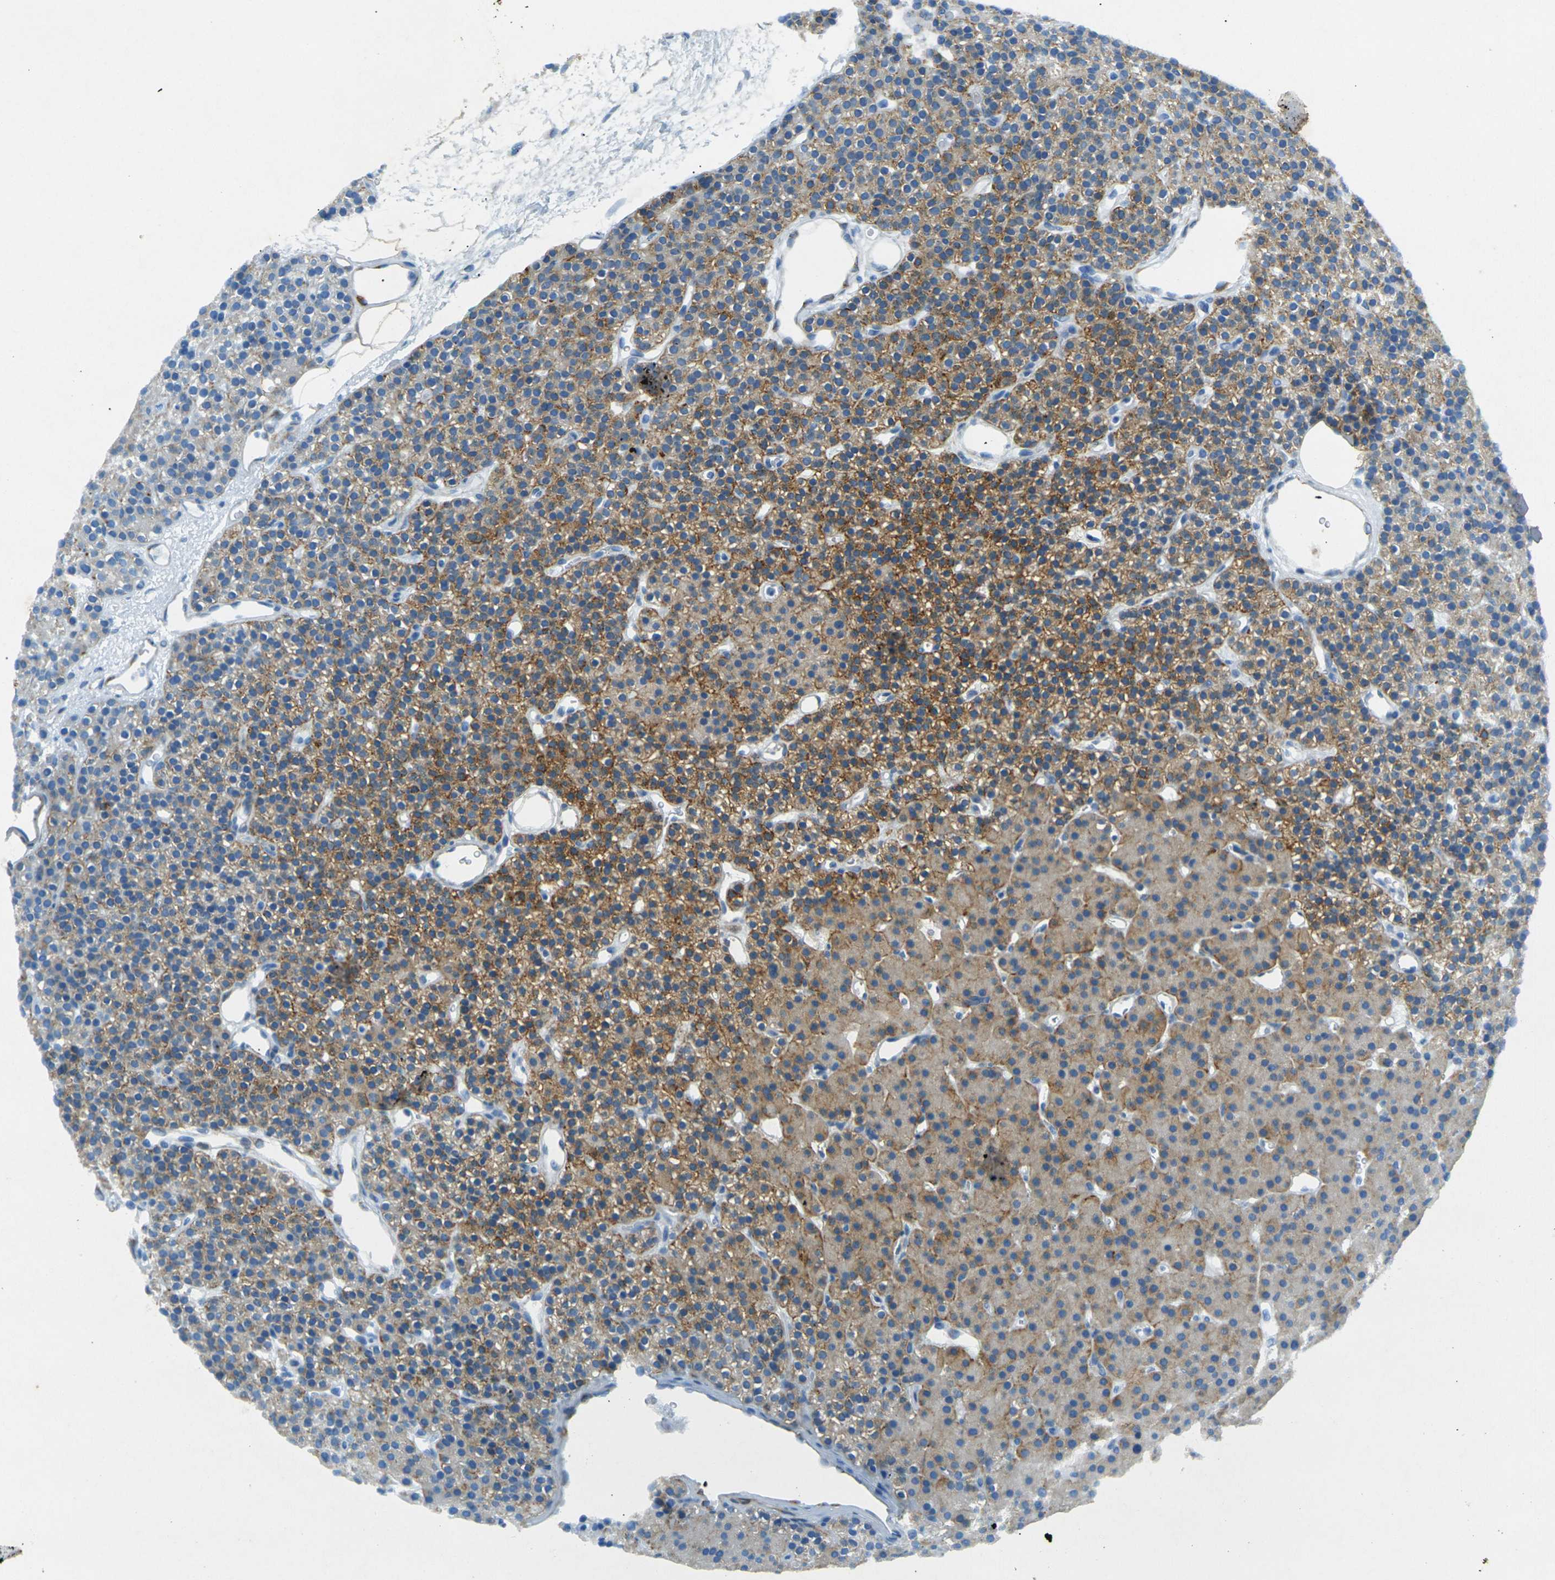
{"staining": {"intensity": "moderate", "quantity": "25%-75%", "location": "cytoplasmic/membranous"}, "tissue": "parathyroid gland", "cell_type": "Glandular cells", "image_type": "normal", "snomed": [{"axis": "morphology", "description": "Normal tissue, NOS"}, {"axis": "morphology", "description": "Hyperplasia, NOS"}, {"axis": "topography", "description": "Parathyroid gland"}], "caption": "High-power microscopy captured an immunohistochemistry (IHC) image of unremarkable parathyroid gland, revealing moderate cytoplasmic/membranous positivity in approximately 25%-75% of glandular cells. Nuclei are stained in blue.", "gene": "SORT1", "patient": {"sex": "male", "age": 44}}